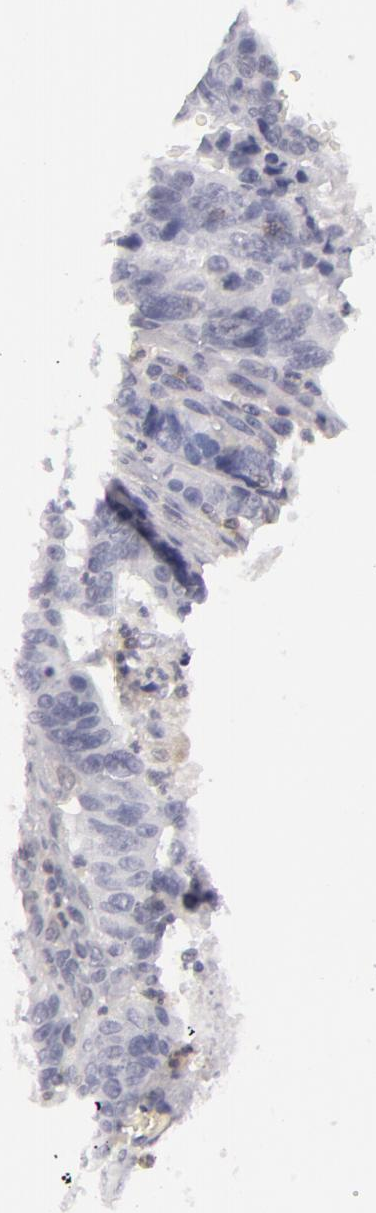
{"staining": {"intensity": "negative", "quantity": "none", "location": "none"}, "tissue": "stomach cancer", "cell_type": "Tumor cells", "image_type": "cancer", "snomed": [{"axis": "morphology", "description": "Adenocarcinoma, NOS"}, {"axis": "topography", "description": "Stomach, upper"}], "caption": "Stomach cancer (adenocarcinoma) was stained to show a protein in brown. There is no significant staining in tumor cells.", "gene": "KCNAB2", "patient": {"sex": "female", "age": 50}}